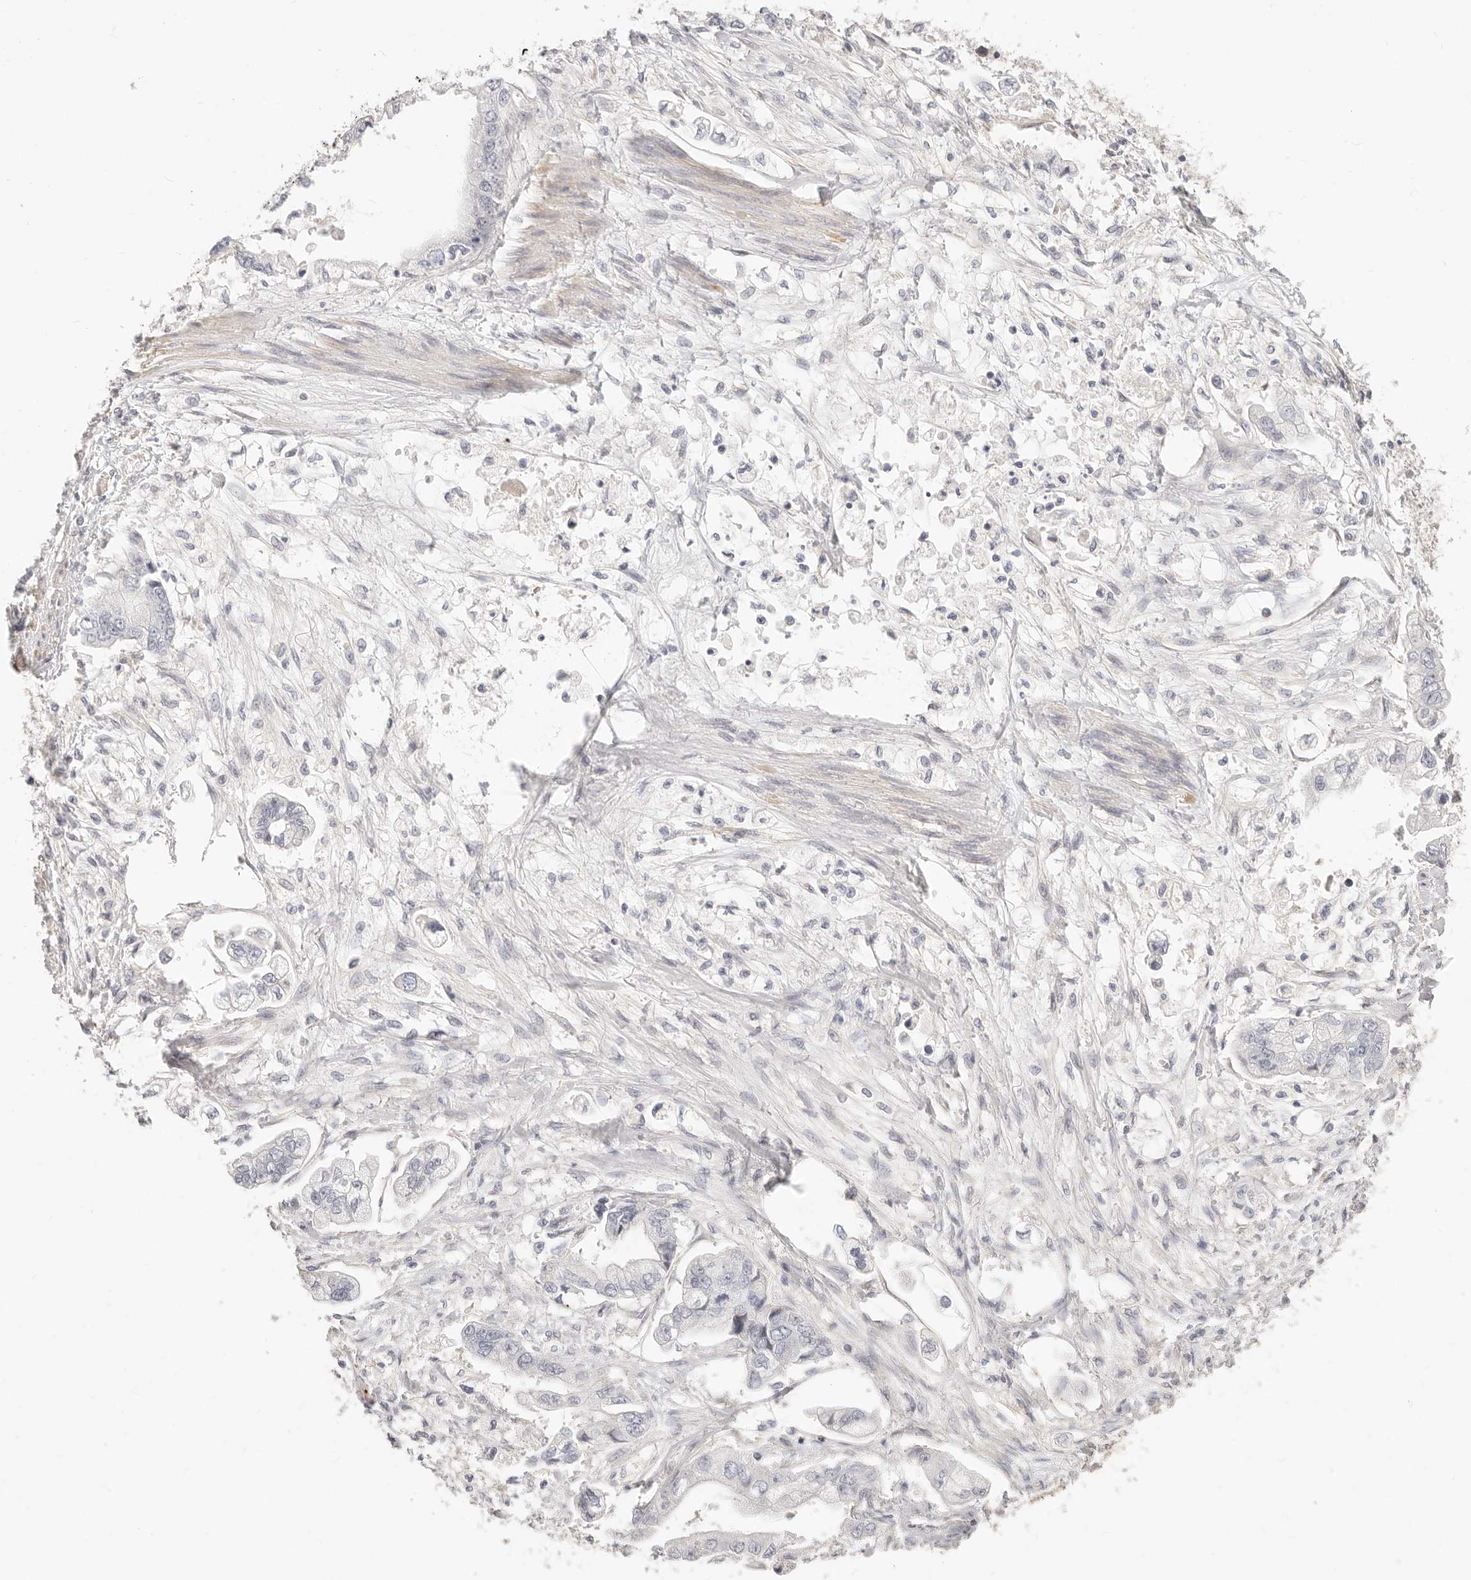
{"staining": {"intensity": "negative", "quantity": "none", "location": "none"}, "tissue": "stomach cancer", "cell_type": "Tumor cells", "image_type": "cancer", "snomed": [{"axis": "morphology", "description": "Adenocarcinoma, NOS"}, {"axis": "topography", "description": "Stomach"}], "caption": "IHC of human stomach cancer reveals no expression in tumor cells.", "gene": "DTNBP1", "patient": {"sex": "male", "age": 62}}